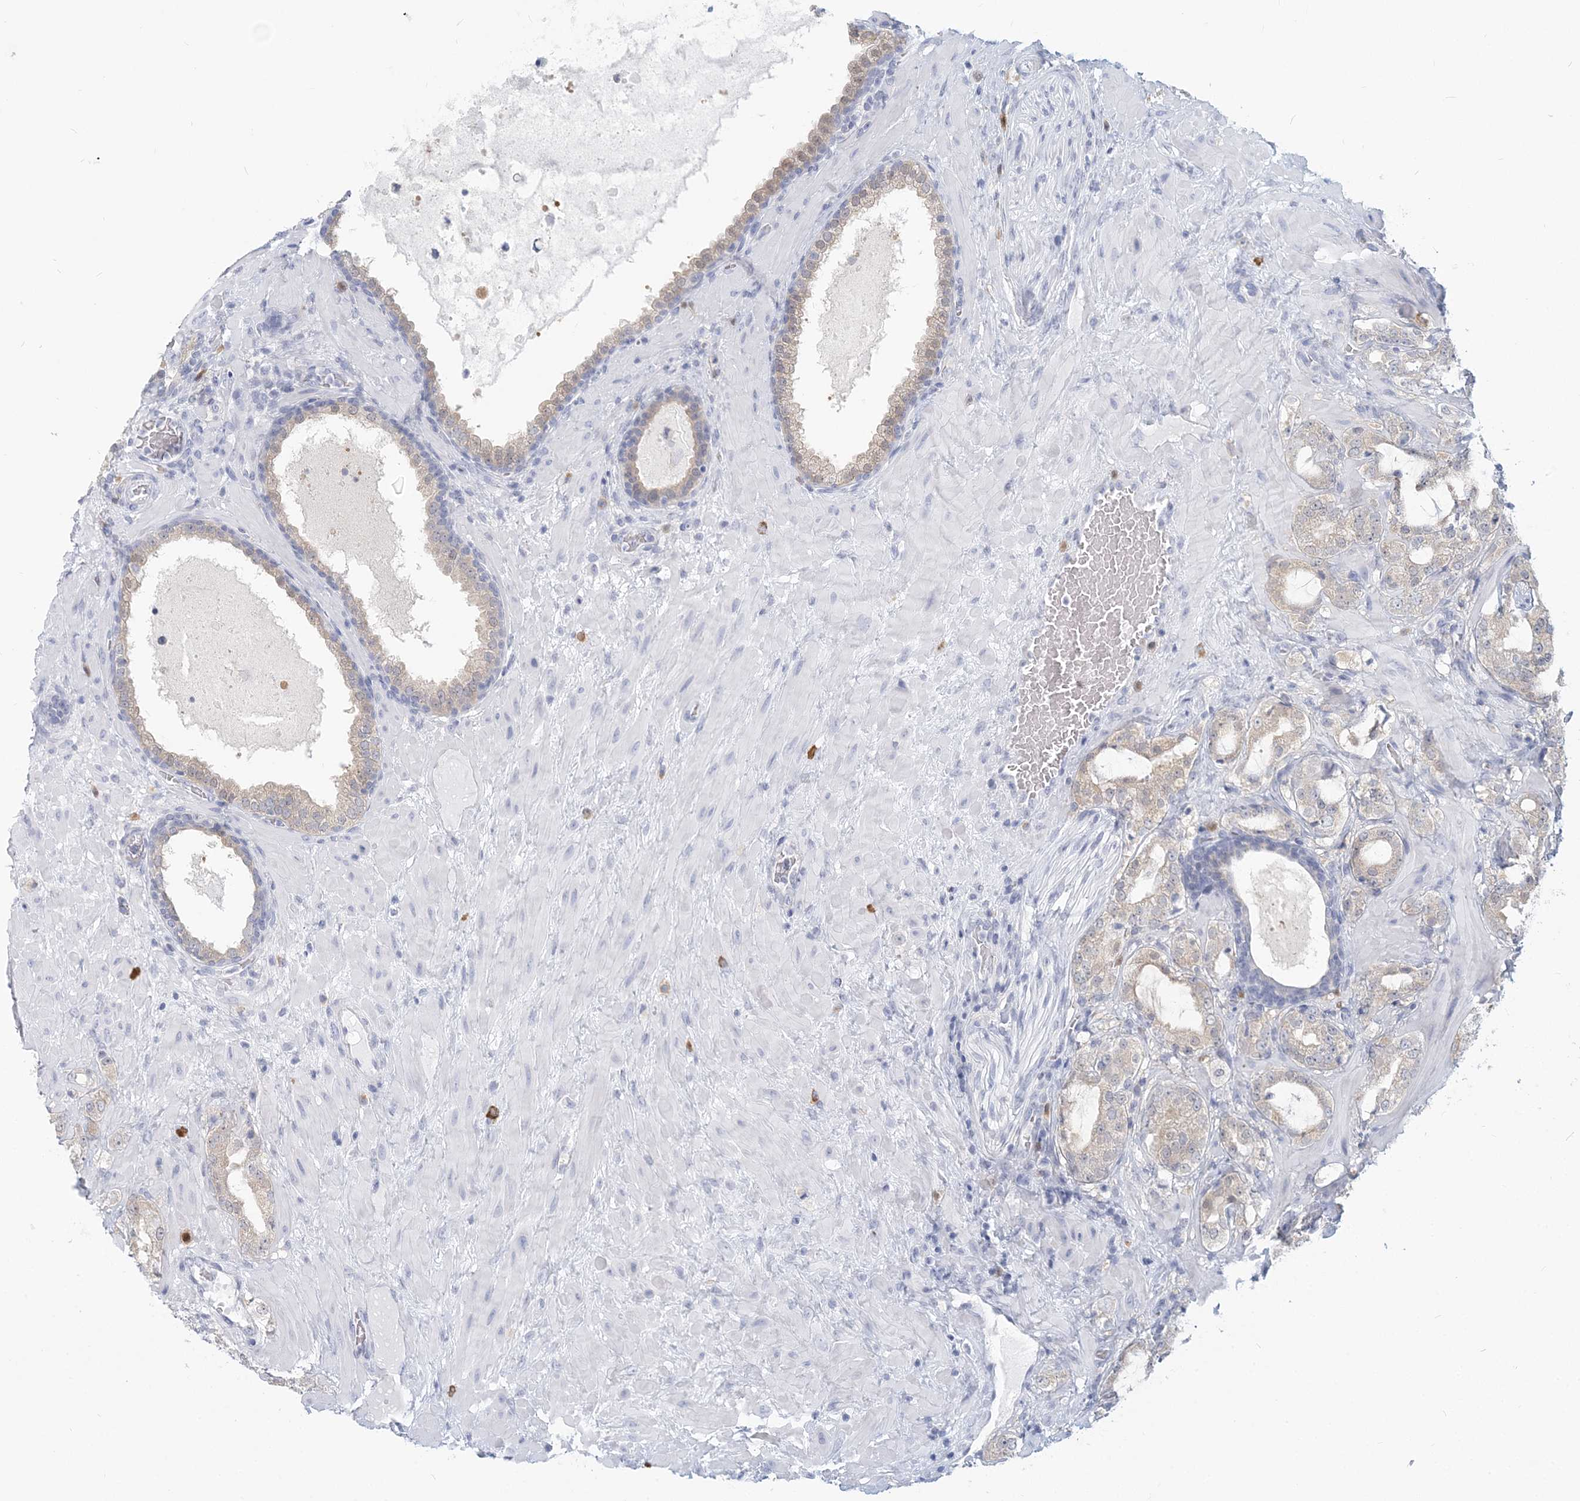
{"staining": {"intensity": "negative", "quantity": "none", "location": "none"}, "tissue": "prostate cancer", "cell_type": "Tumor cells", "image_type": "cancer", "snomed": [{"axis": "morphology", "description": "Adenocarcinoma, High grade"}, {"axis": "topography", "description": "Prostate"}], "caption": "A histopathology image of high-grade adenocarcinoma (prostate) stained for a protein demonstrates no brown staining in tumor cells. (DAB IHC with hematoxylin counter stain).", "gene": "GMPPA", "patient": {"sex": "male", "age": 64}}